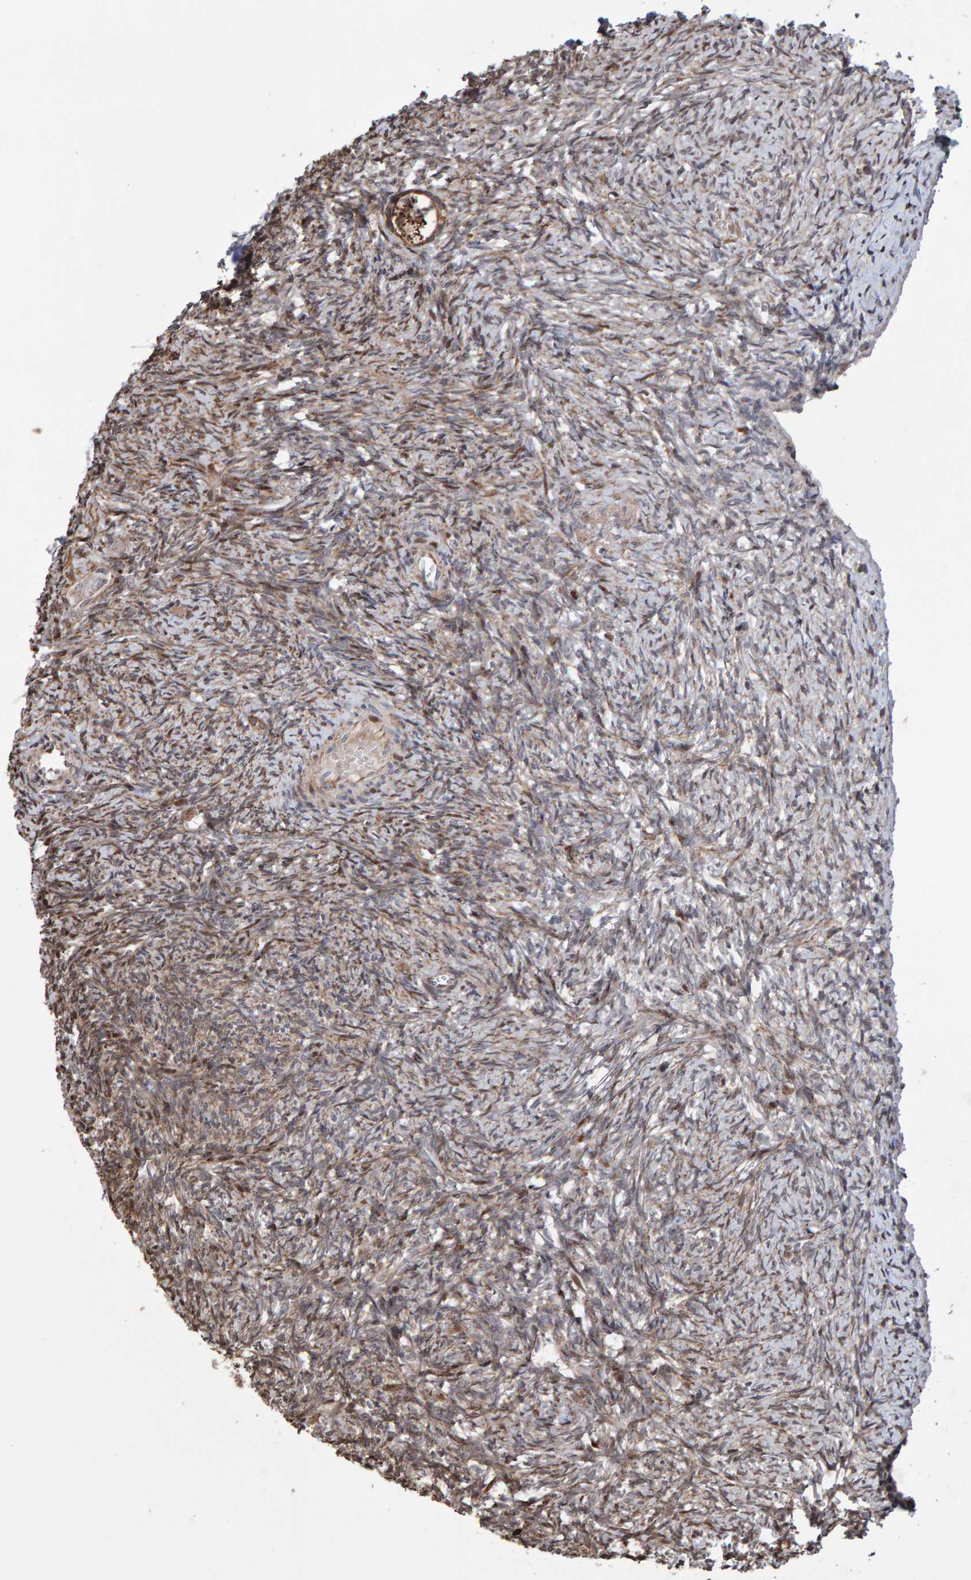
{"staining": {"intensity": "moderate", "quantity": ">75%", "location": "cytoplasmic/membranous"}, "tissue": "ovary", "cell_type": "Follicle cells", "image_type": "normal", "snomed": [{"axis": "morphology", "description": "Normal tissue, NOS"}, {"axis": "topography", "description": "Ovary"}], "caption": "Immunohistochemistry (DAB) staining of unremarkable ovary demonstrates moderate cytoplasmic/membranous protein expression in approximately >75% of follicle cells. The protein of interest is stained brown, and the nuclei are stained in blue (DAB IHC with brightfield microscopy, high magnification).", "gene": "PECR", "patient": {"sex": "female", "age": 41}}